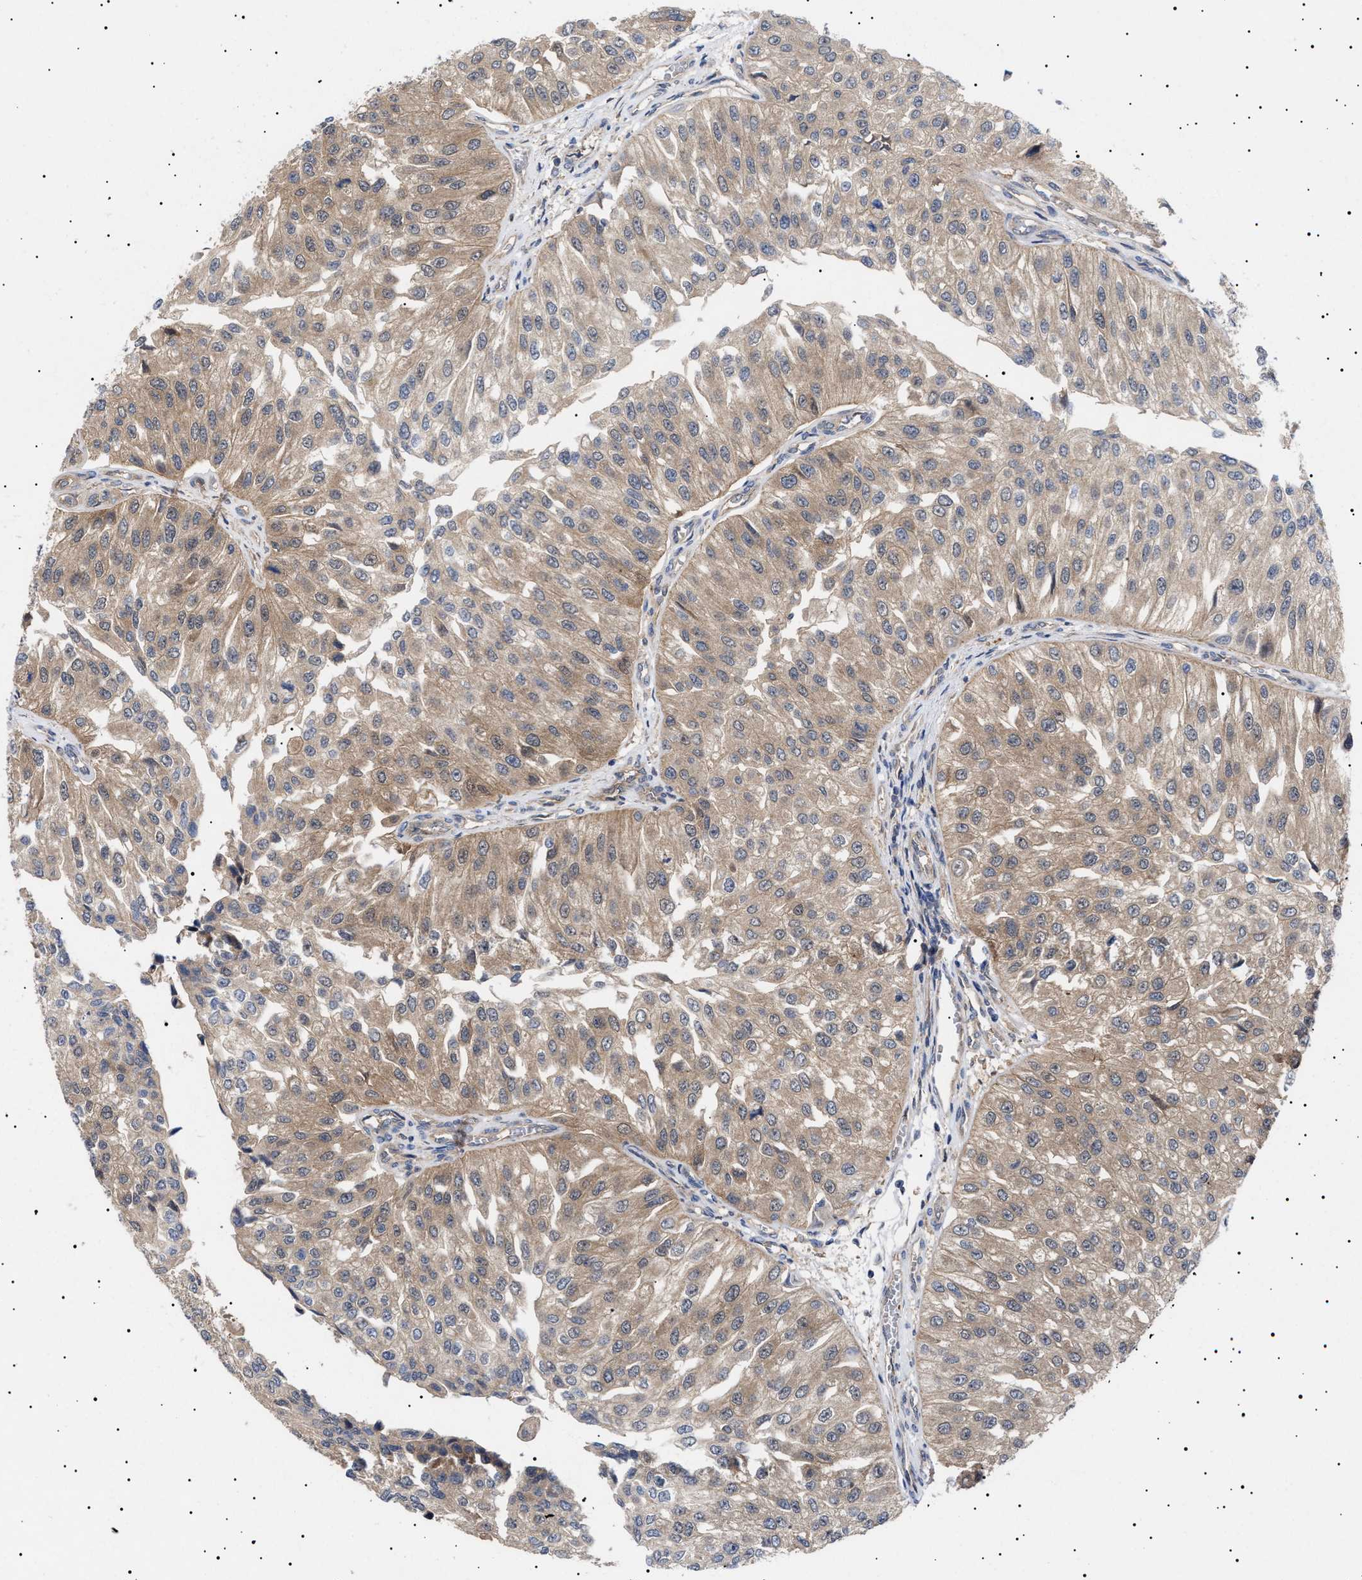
{"staining": {"intensity": "weak", "quantity": ">75%", "location": "cytoplasmic/membranous"}, "tissue": "urothelial cancer", "cell_type": "Tumor cells", "image_type": "cancer", "snomed": [{"axis": "morphology", "description": "Urothelial carcinoma, High grade"}, {"axis": "topography", "description": "Kidney"}, {"axis": "topography", "description": "Urinary bladder"}], "caption": "A low amount of weak cytoplasmic/membranous positivity is identified in about >75% of tumor cells in urothelial cancer tissue.", "gene": "NPLOC4", "patient": {"sex": "male", "age": 77}}